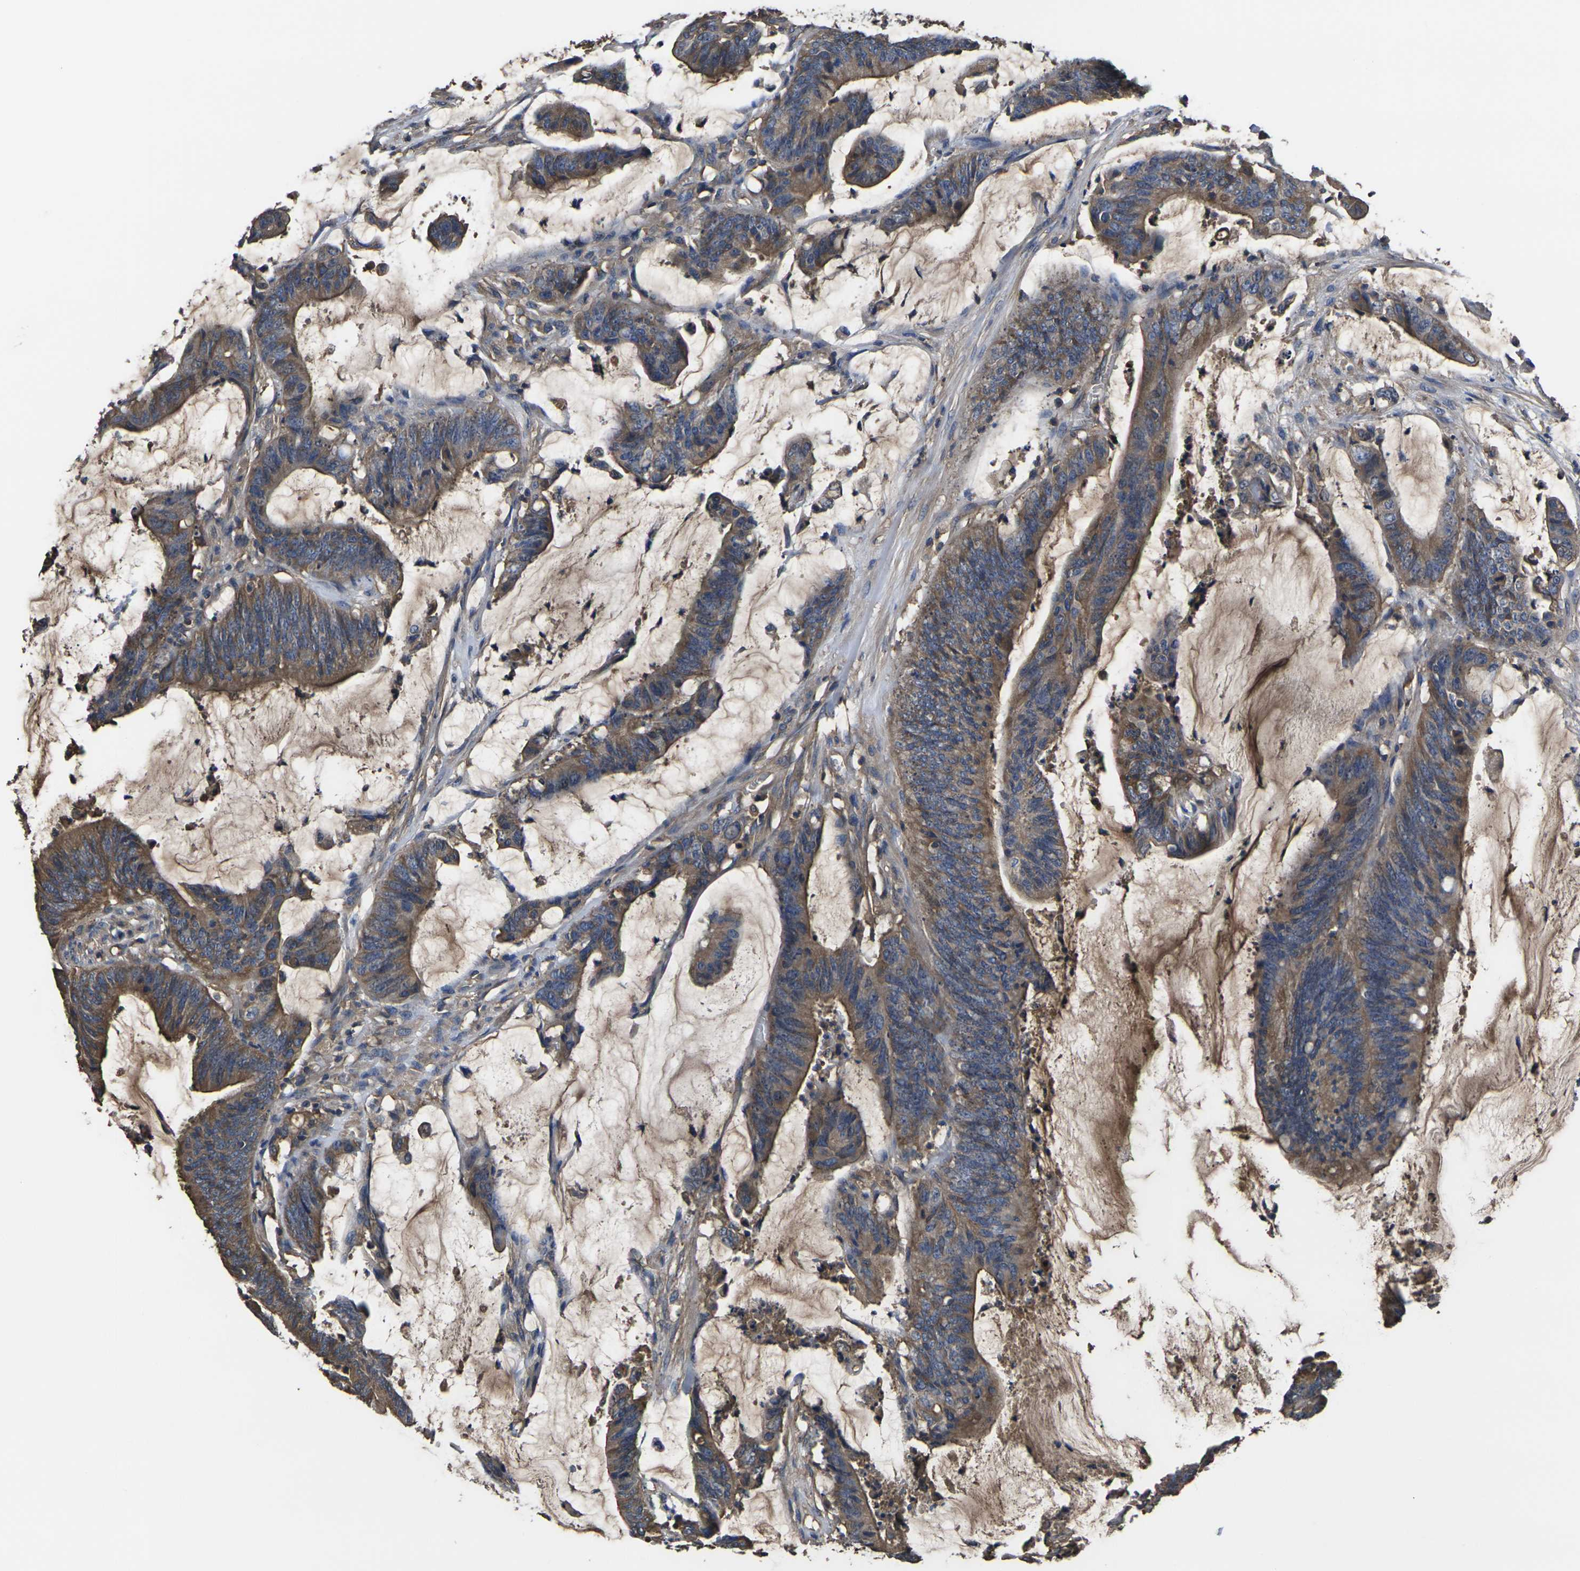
{"staining": {"intensity": "moderate", "quantity": ">75%", "location": "cytoplasmic/membranous"}, "tissue": "colorectal cancer", "cell_type": "Tumor cells", "image_type": "cancer", "snomed": [{"axis": "morphology", "description": "Adenocarcinoma, NOS"}, {"axis": "topography", "description": "Rectum"}], "caption": "An image showing moderate cytoplasmic/membranous staining in about >75% of tumor cells in colorectal adenocarcinoma, as visualized by brown immunohistochemical staining.", "gene": "HSPG2", "patient": {"sex": "female", "age": 66}}